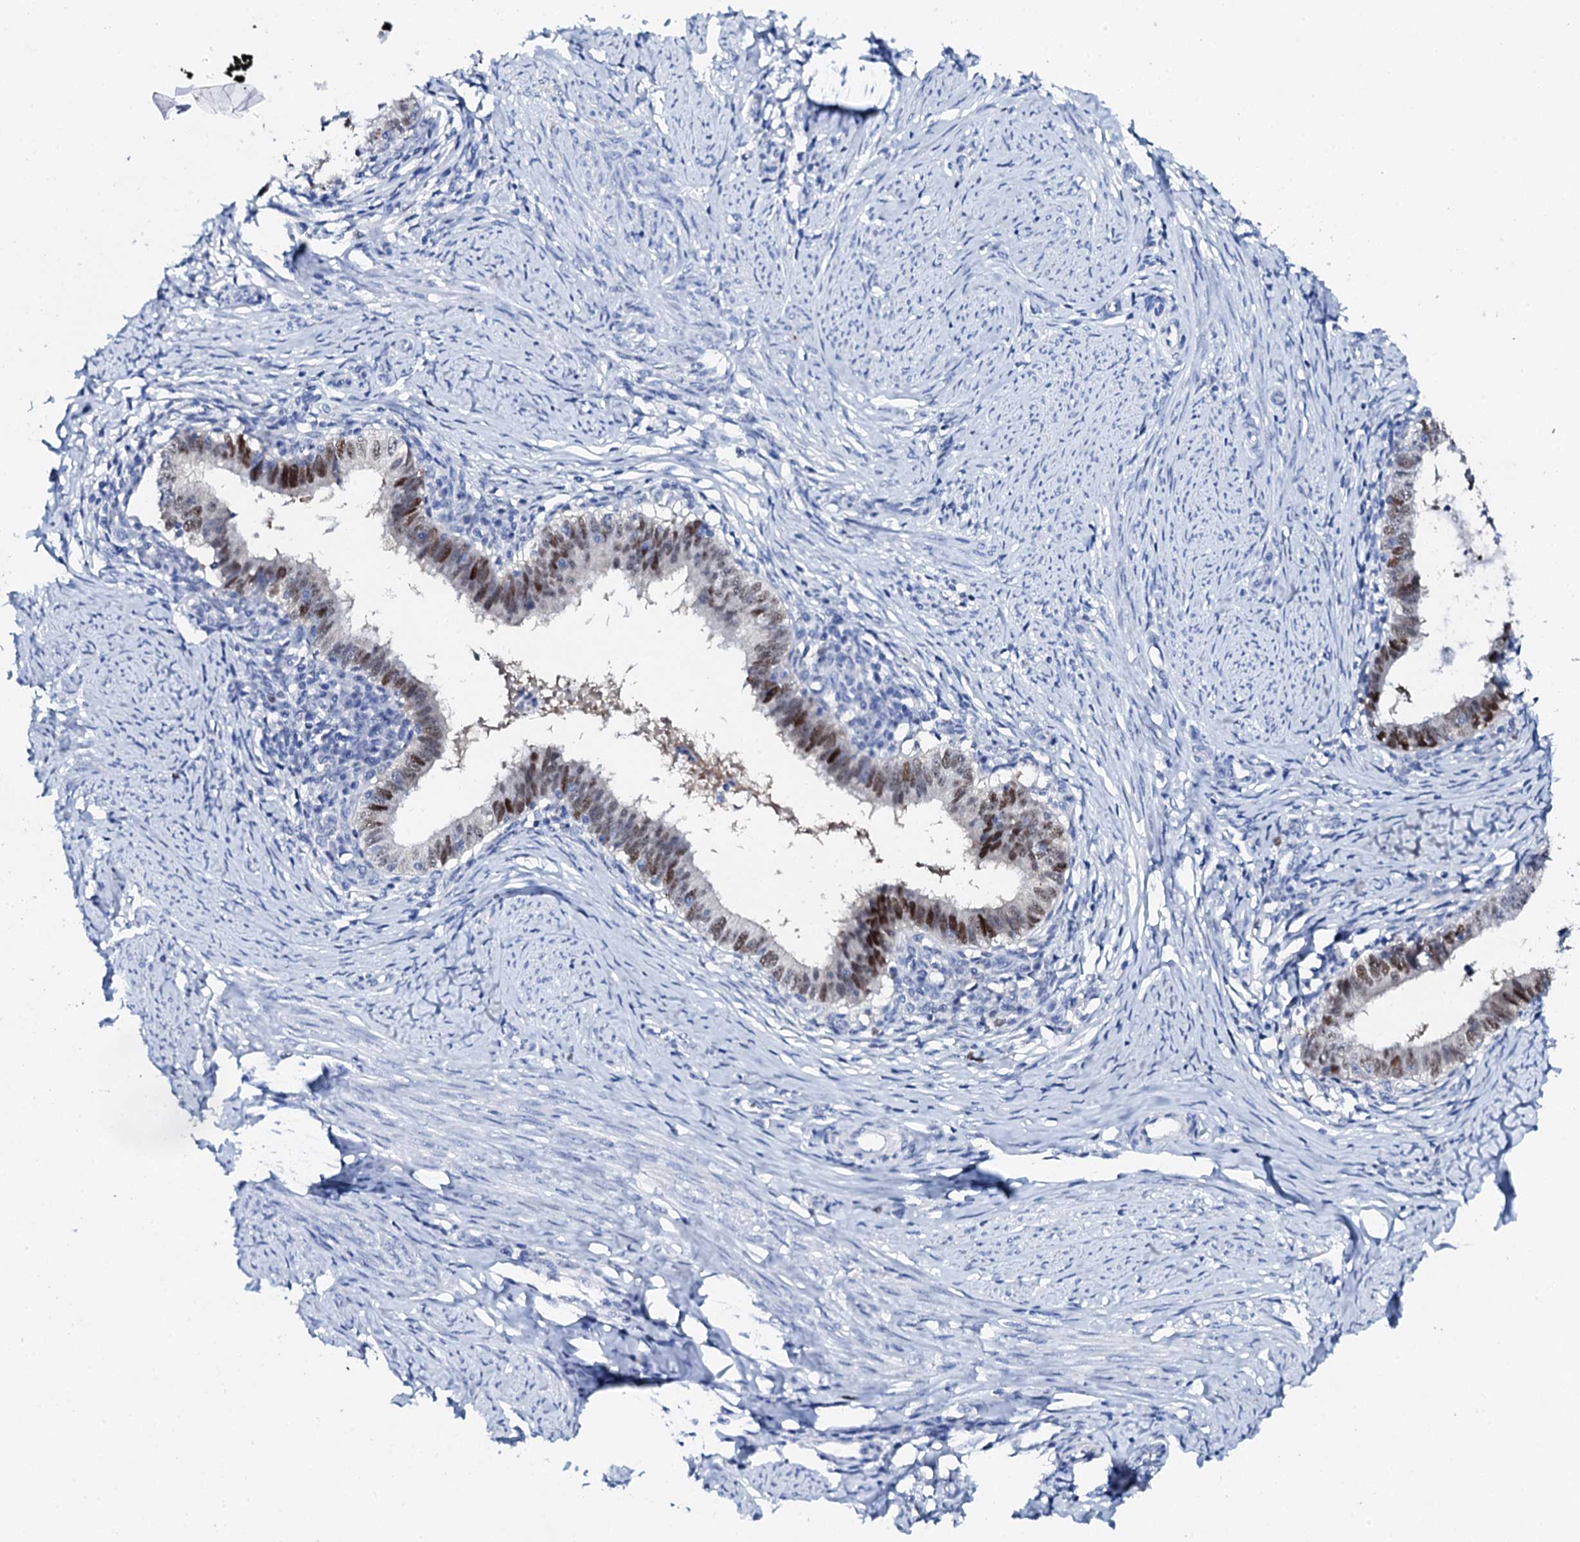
{"staining": {"intensity": "moderate", "quantity": ">75%", "location": "nuclear"}, "tissue": "cervical cancer", "cell_type": "Tumor cells", "image_type": "cancer", "snomed": [{"axis": "morphology", "description": "Adenocarcinoma, NOS"}, {"axis": "topography", "description": "Cervix"}], "caption": "Moderate nuclear protein expression is present in about >75% of tumor cells in adenocarcinoma (cervical).", "gene": "NUDT13", "patient": {"sex": "female", "age": 36}}